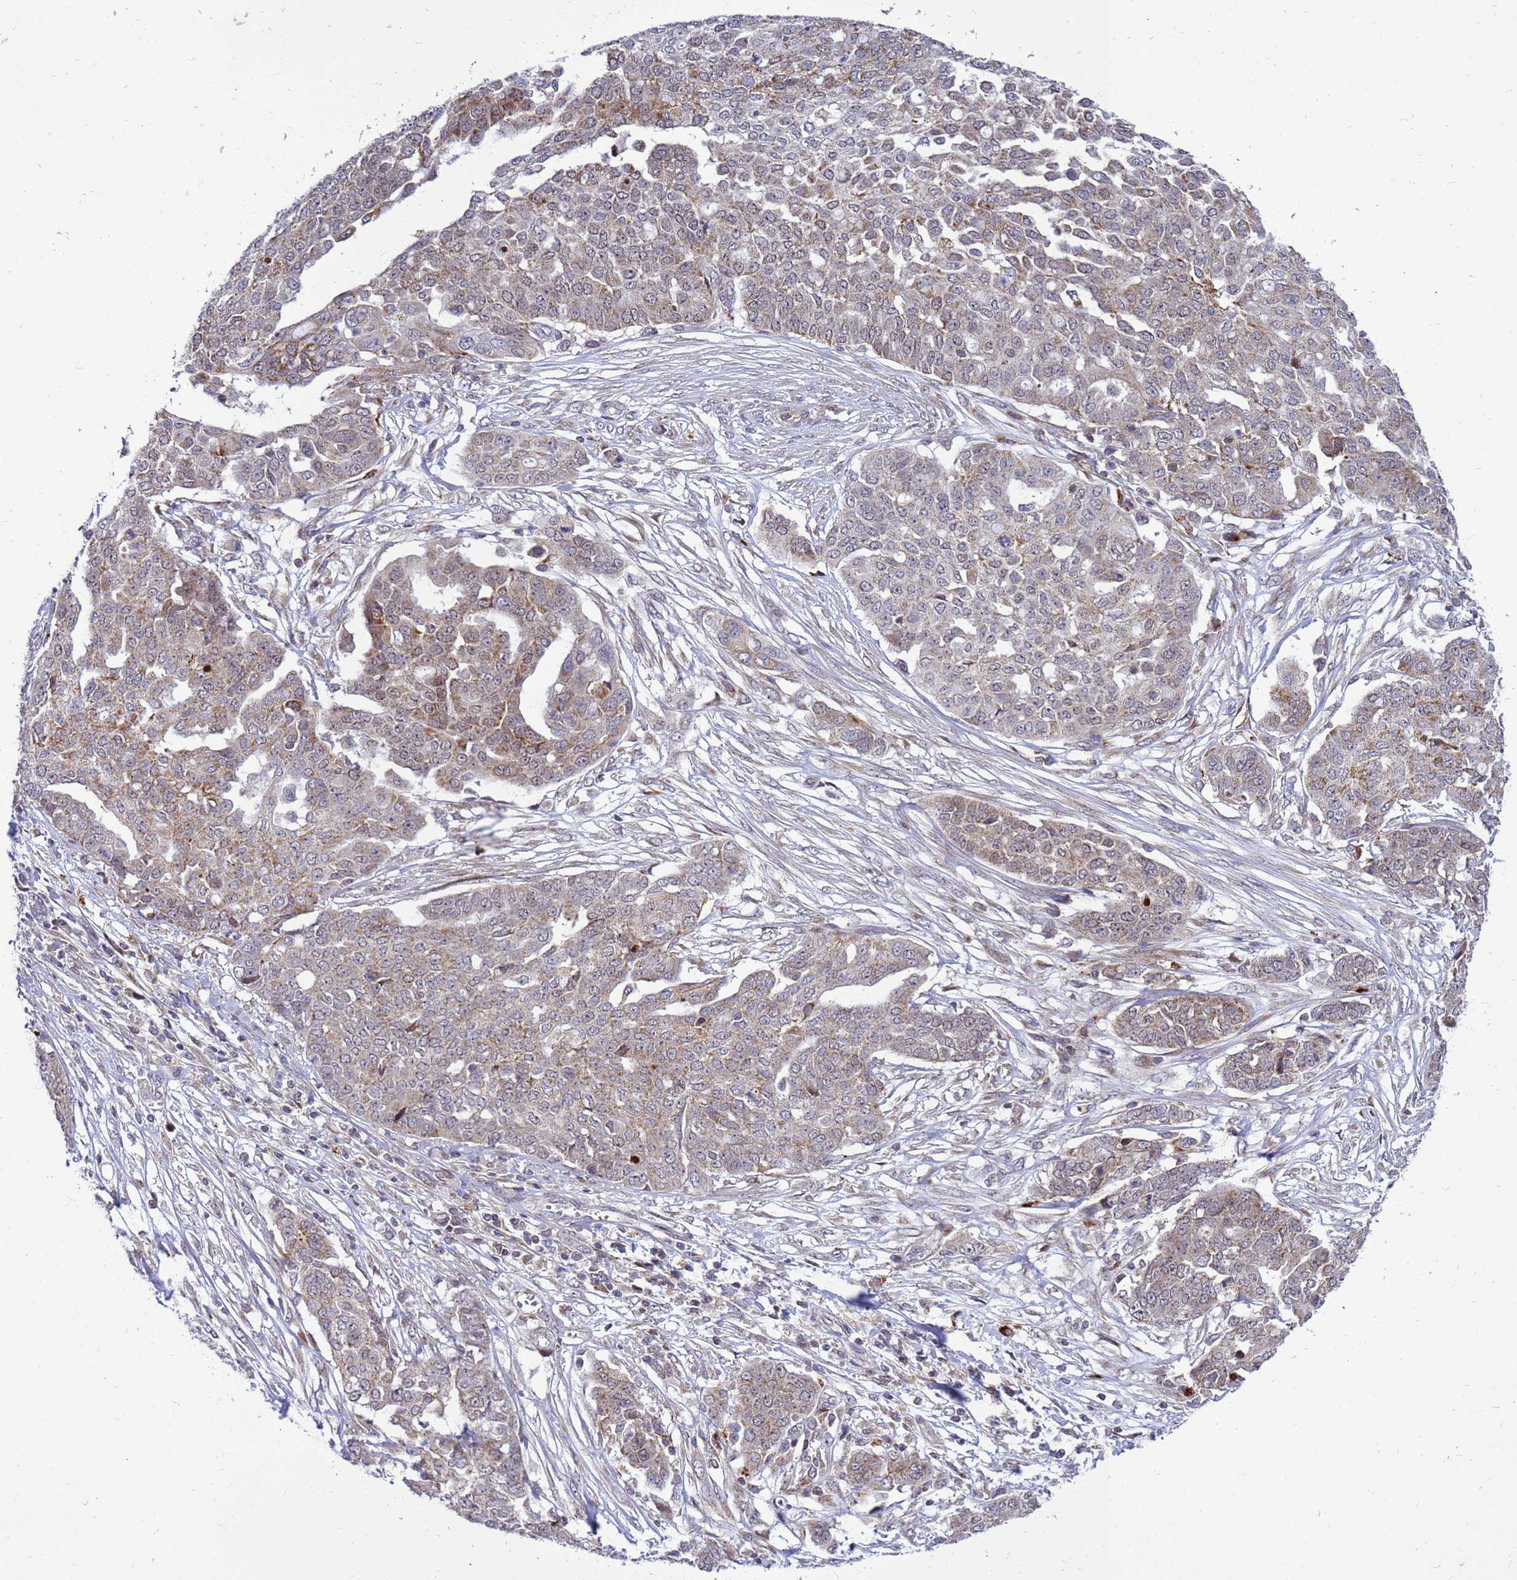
{"staining": {"intensity": "moderate", "quantity": "25%-75%", "location": "cytoplasmic/membranous"}, "tissue": "ovarian cancer", "cell_type": "Tumor cells", "image_type": "cancer", "snomed": [{"axis": "morphology", "description": "Cystadenocarcinoma, serous, NOS"}, {"axis": "topography", "description": "Soft tissue"}, {"axis": "topography", "description": "Ovary"}], "caption": "Ovarian cancer stained for a protein (brown) demonstrates moderate cytoplasmic/membranous positive staining in approximately 25%-75% of tumor cells.", "gene": "C12orf43", "patient": {"sex": "female", "age": 57}}